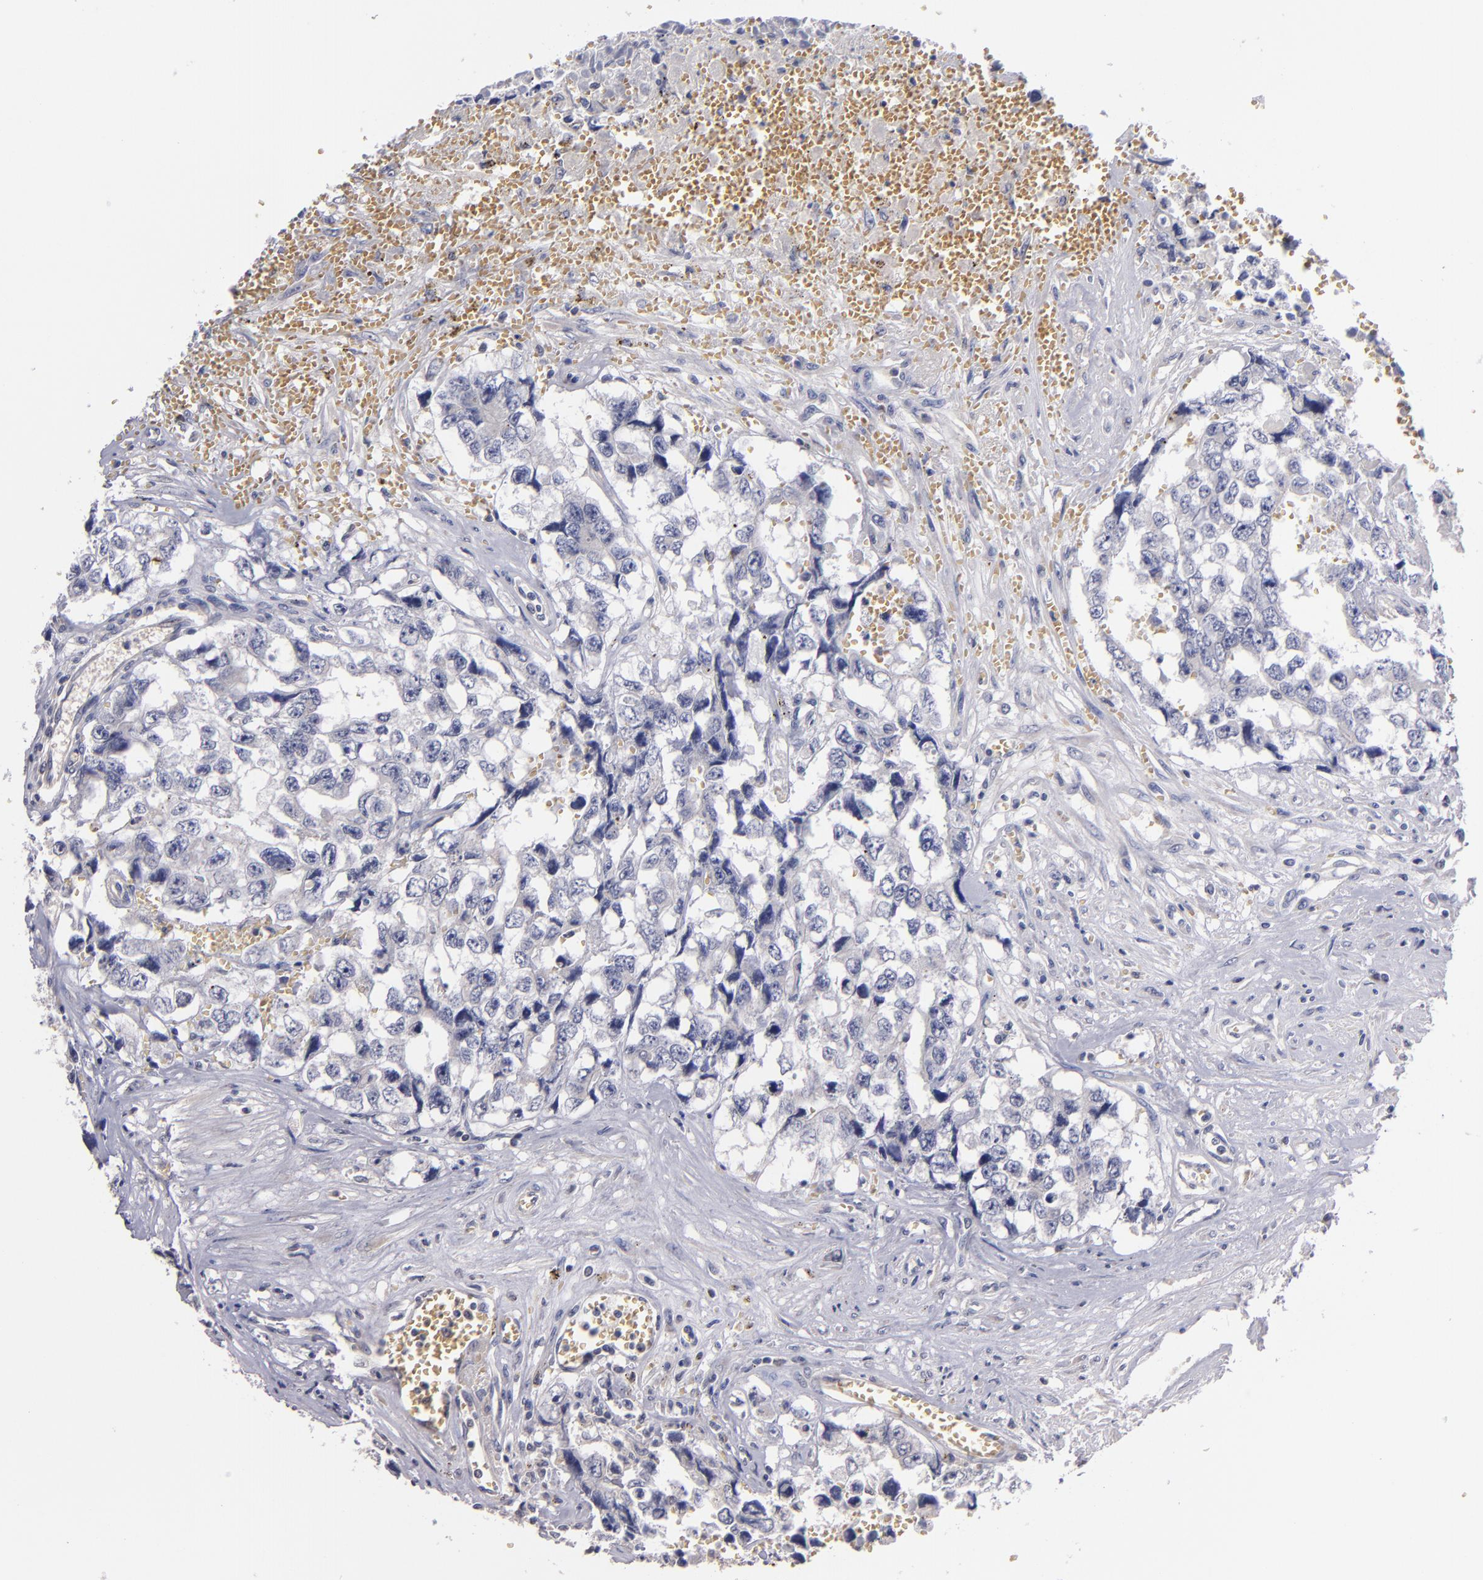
{"staining": {"intensity": "negative", "quantity": "none", "location": "none"}, "tissue": "testis cancer", "cell_type": "Tumor cells", "image_type": "cancer", "snomed": [{"axis": "morphology", "description": "Carcinoma, Embryonal, NOS"}, {"axis": "topography", "description": "Testis"}], "caption": "The histopathology image displays no staining of tumor cells in embryonal carcinoma (testis). The staining was performed using DAB (3,3'-diaminobenzidine) to visualize the protein expression in brown, while the nuclei were stained in blue with hematoxylin (Magnification: 20x).", "gene": "S100A1", "patient": {"sex": "male", "age": 31}}